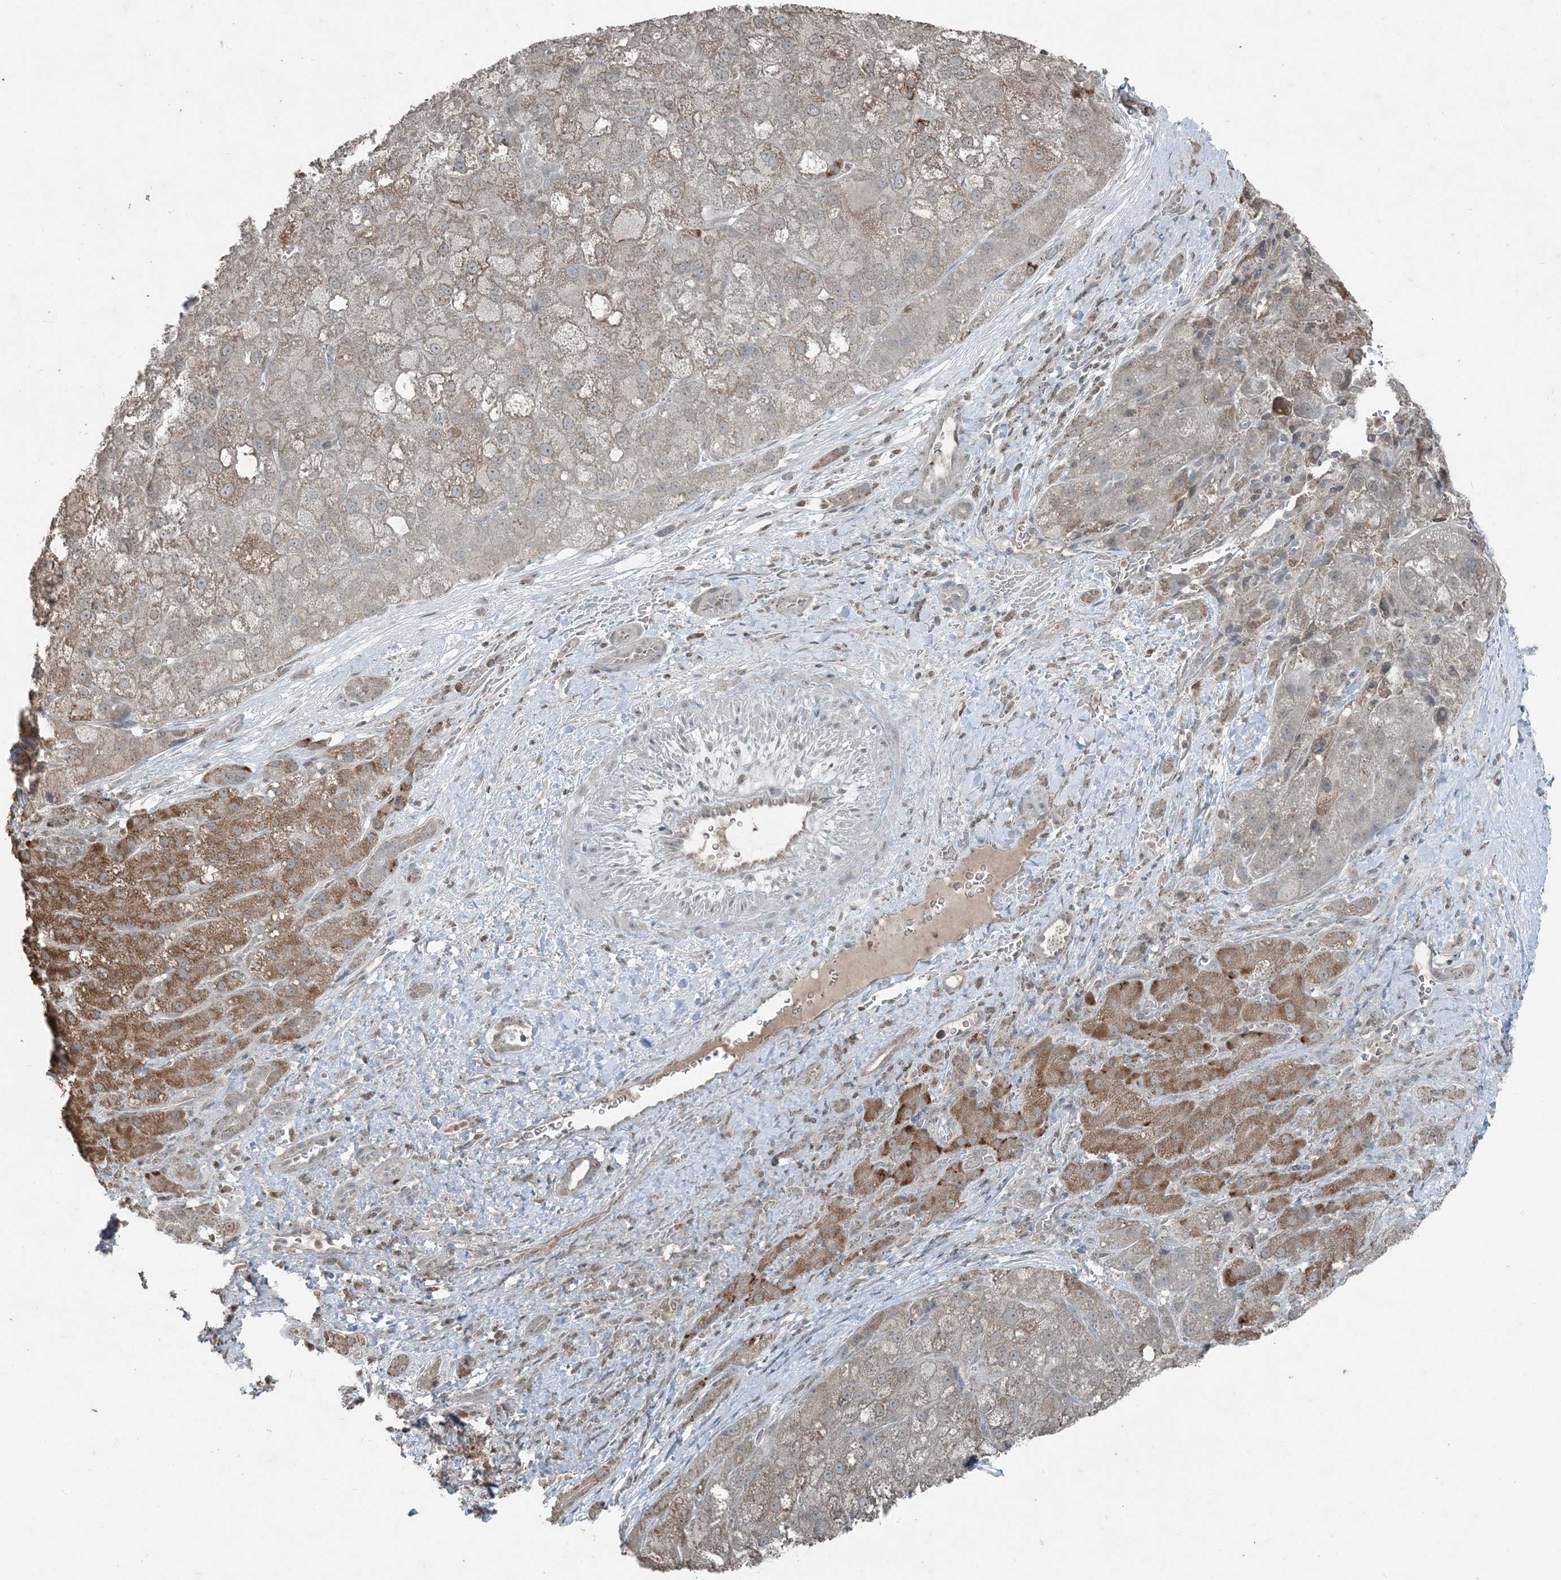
{"staining": {"intensity": "weak", "quantity": ">75%", "location": "cytoplasmic/membranous"}, "tissue": "liver cancer", "cell_type": "Tumor cells", "image_type": "cancer", "snomed": [{"axis": "morphology", "description": "Carcinoma, Hepatocellular, NOS"}, {"axis": "topography", "description": "Liver"}], "caption": "This image displays immunohistochemistry staining of liver cancer (hepatocellular carcinoma), with low weak cytoplasmic/membranous expression in approximately >75% of tumor cells.", "gene": "GNL1", "patient": {"sex": "male", "age": 57}}